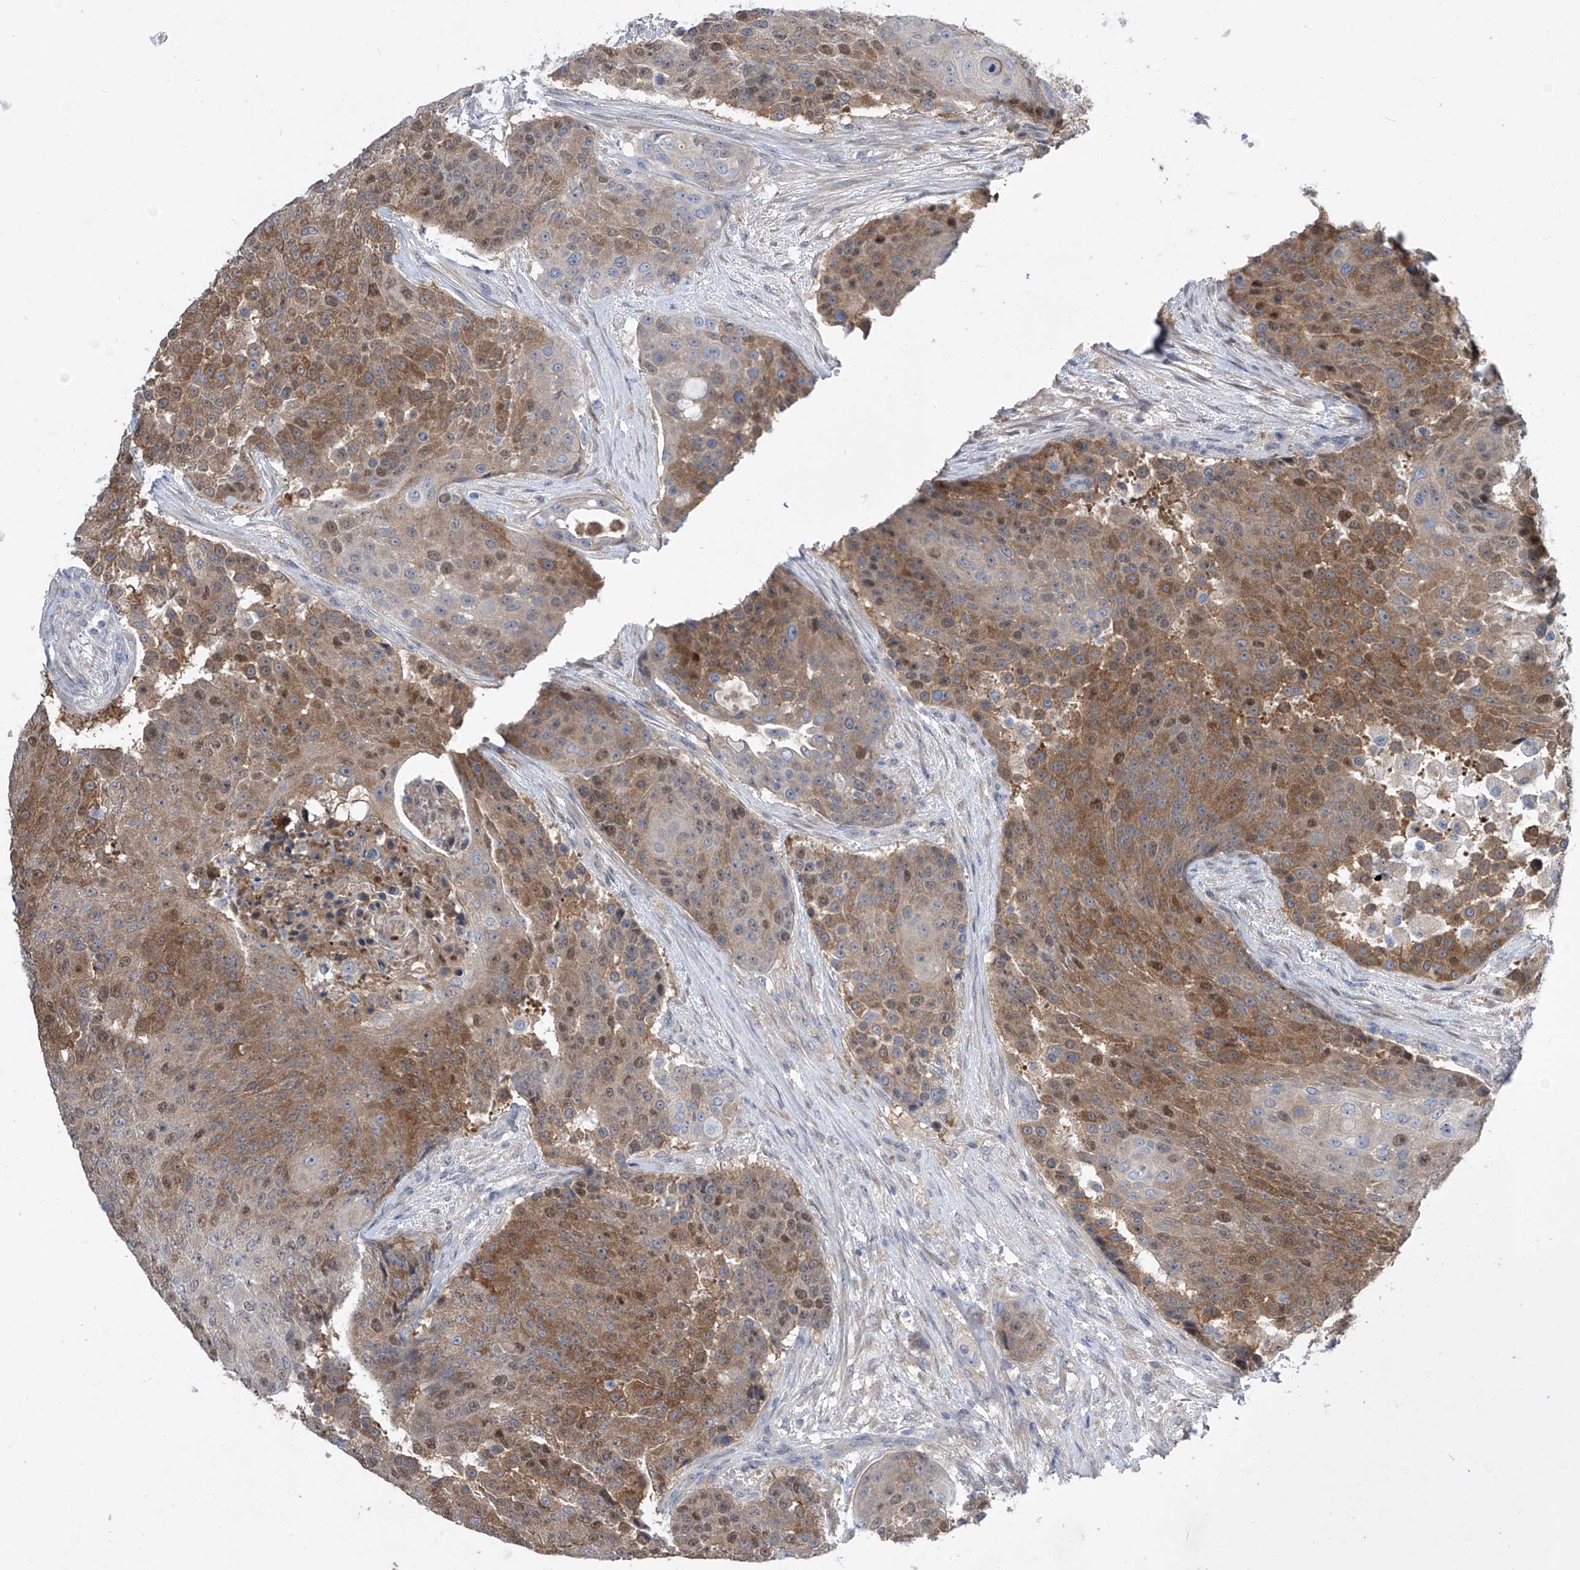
{"staining": {"intensity": "moderate", "quantity": ">75%", "location": "cytoplasmic/membranous,nuclear"}, "tissue": "urothelial cancer", "cell_type": "Tumor cells", "image_type": "cancer", "snomed": [{"axis": "morphology", "description": "Urothelial carcinoma, High grade"}, {"axis": "topography", "description": "Urinary bladder"}], "caption": "Moderate cytoplasmic/membranous and nuclear positivity for a protein is identified in approximately >75% of tumor cells of high-grade urothelial carcinoma using IHC.", "gene": "SRBD1", "patient": {"sex": "female", "age": 63}}